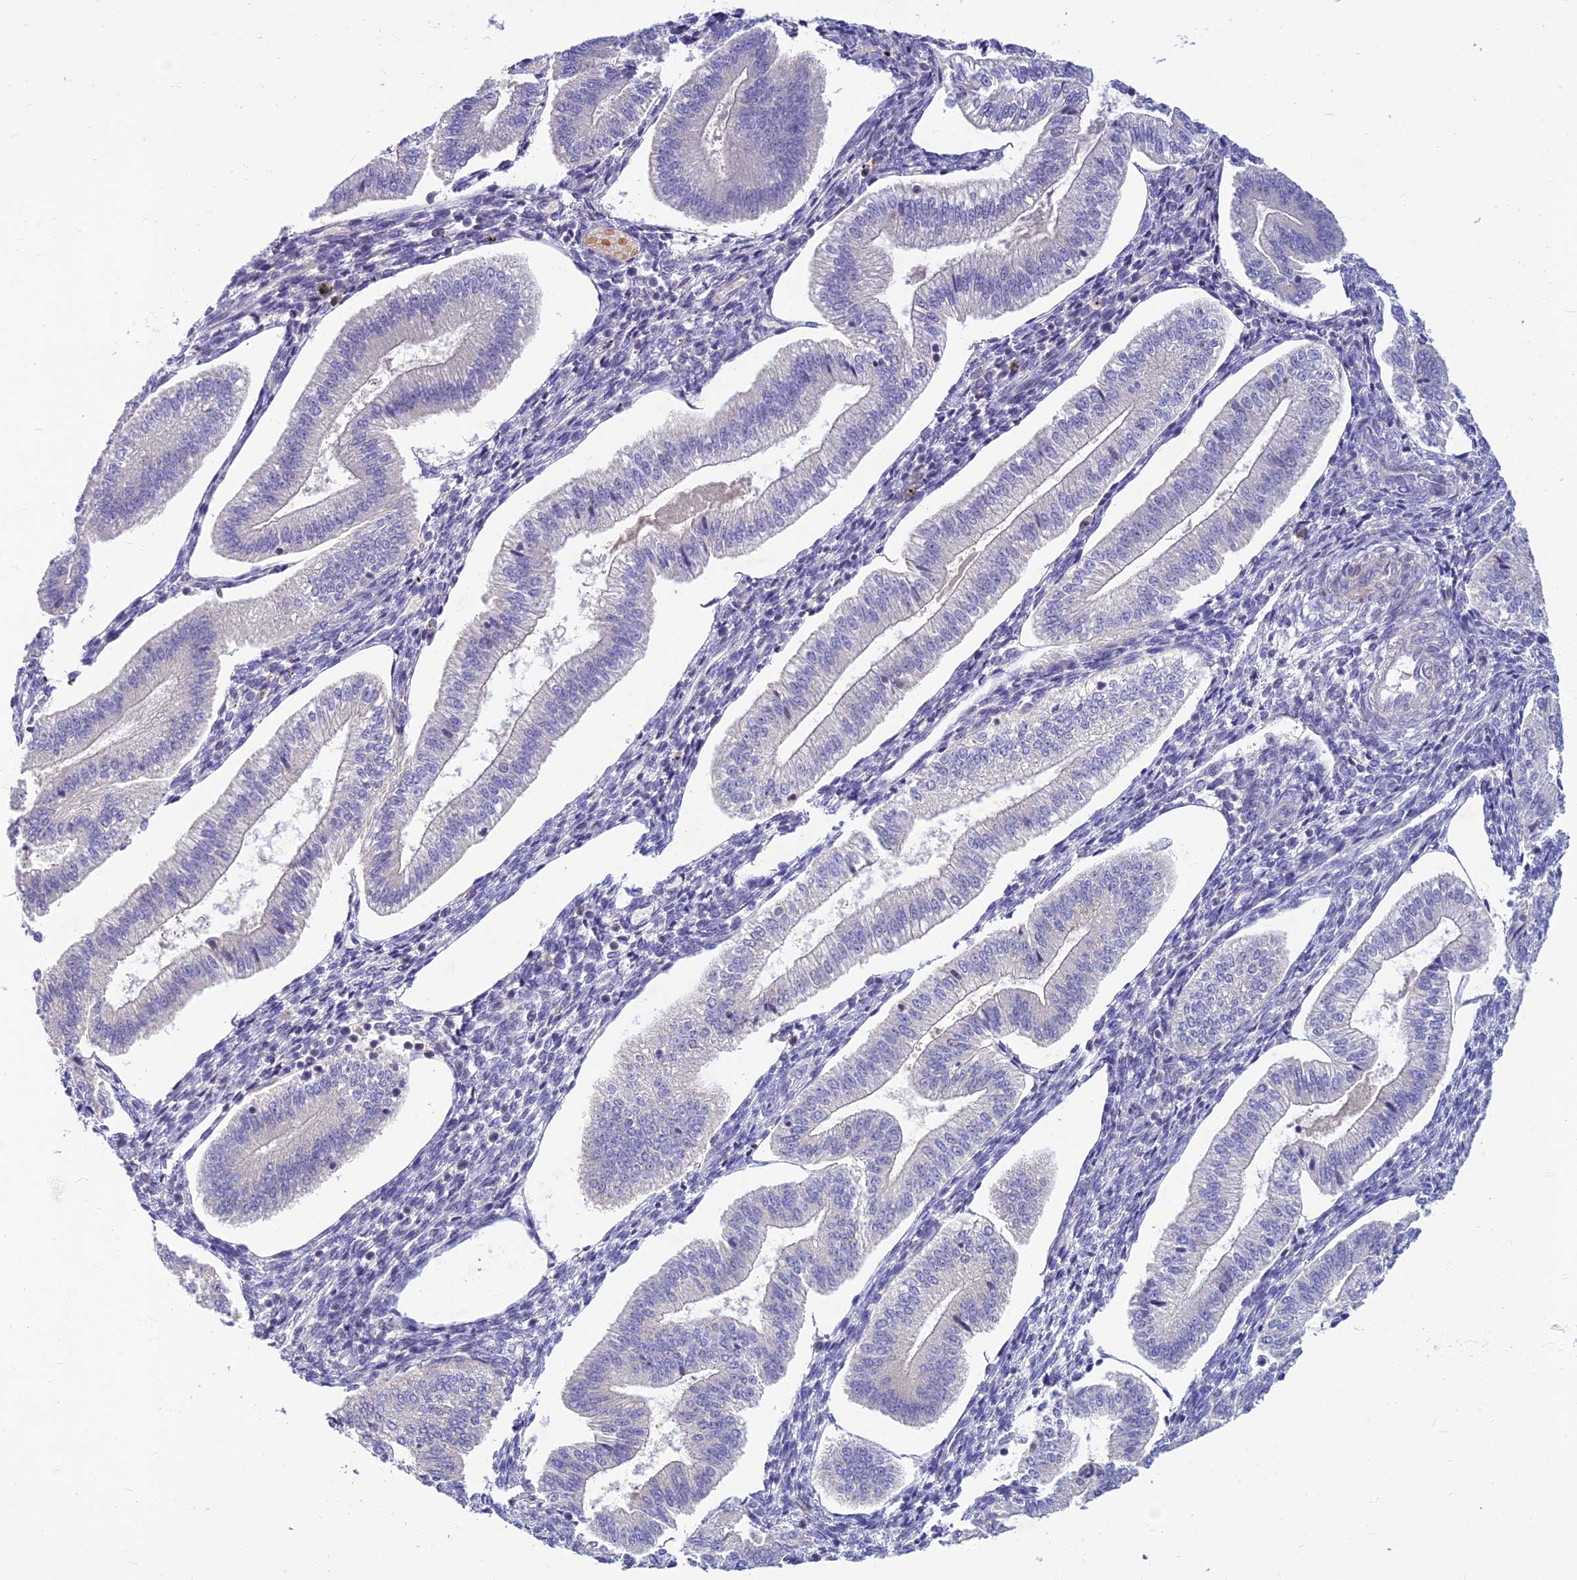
{"staining": {"intensity": "negative", "quantity": "none", "location": "none"}, "tissue": "endometrium", "cell_type": "Cells in endometrial stroma", "image_type": "normal", "snomed": [{"axis": "morphology", "description": "Normal tissue, NOS"}, {"axis": "topography", "description": "Endometrium"}], "caption": "There is no significant expression in cells in endometrial stroma of endometrium. (DAB immunohistochemistry (IHC) visualized using brightfield microscopy, high magnification).", "gene": "CLIP4", "patient": {"sex": "female", "age": 34}}